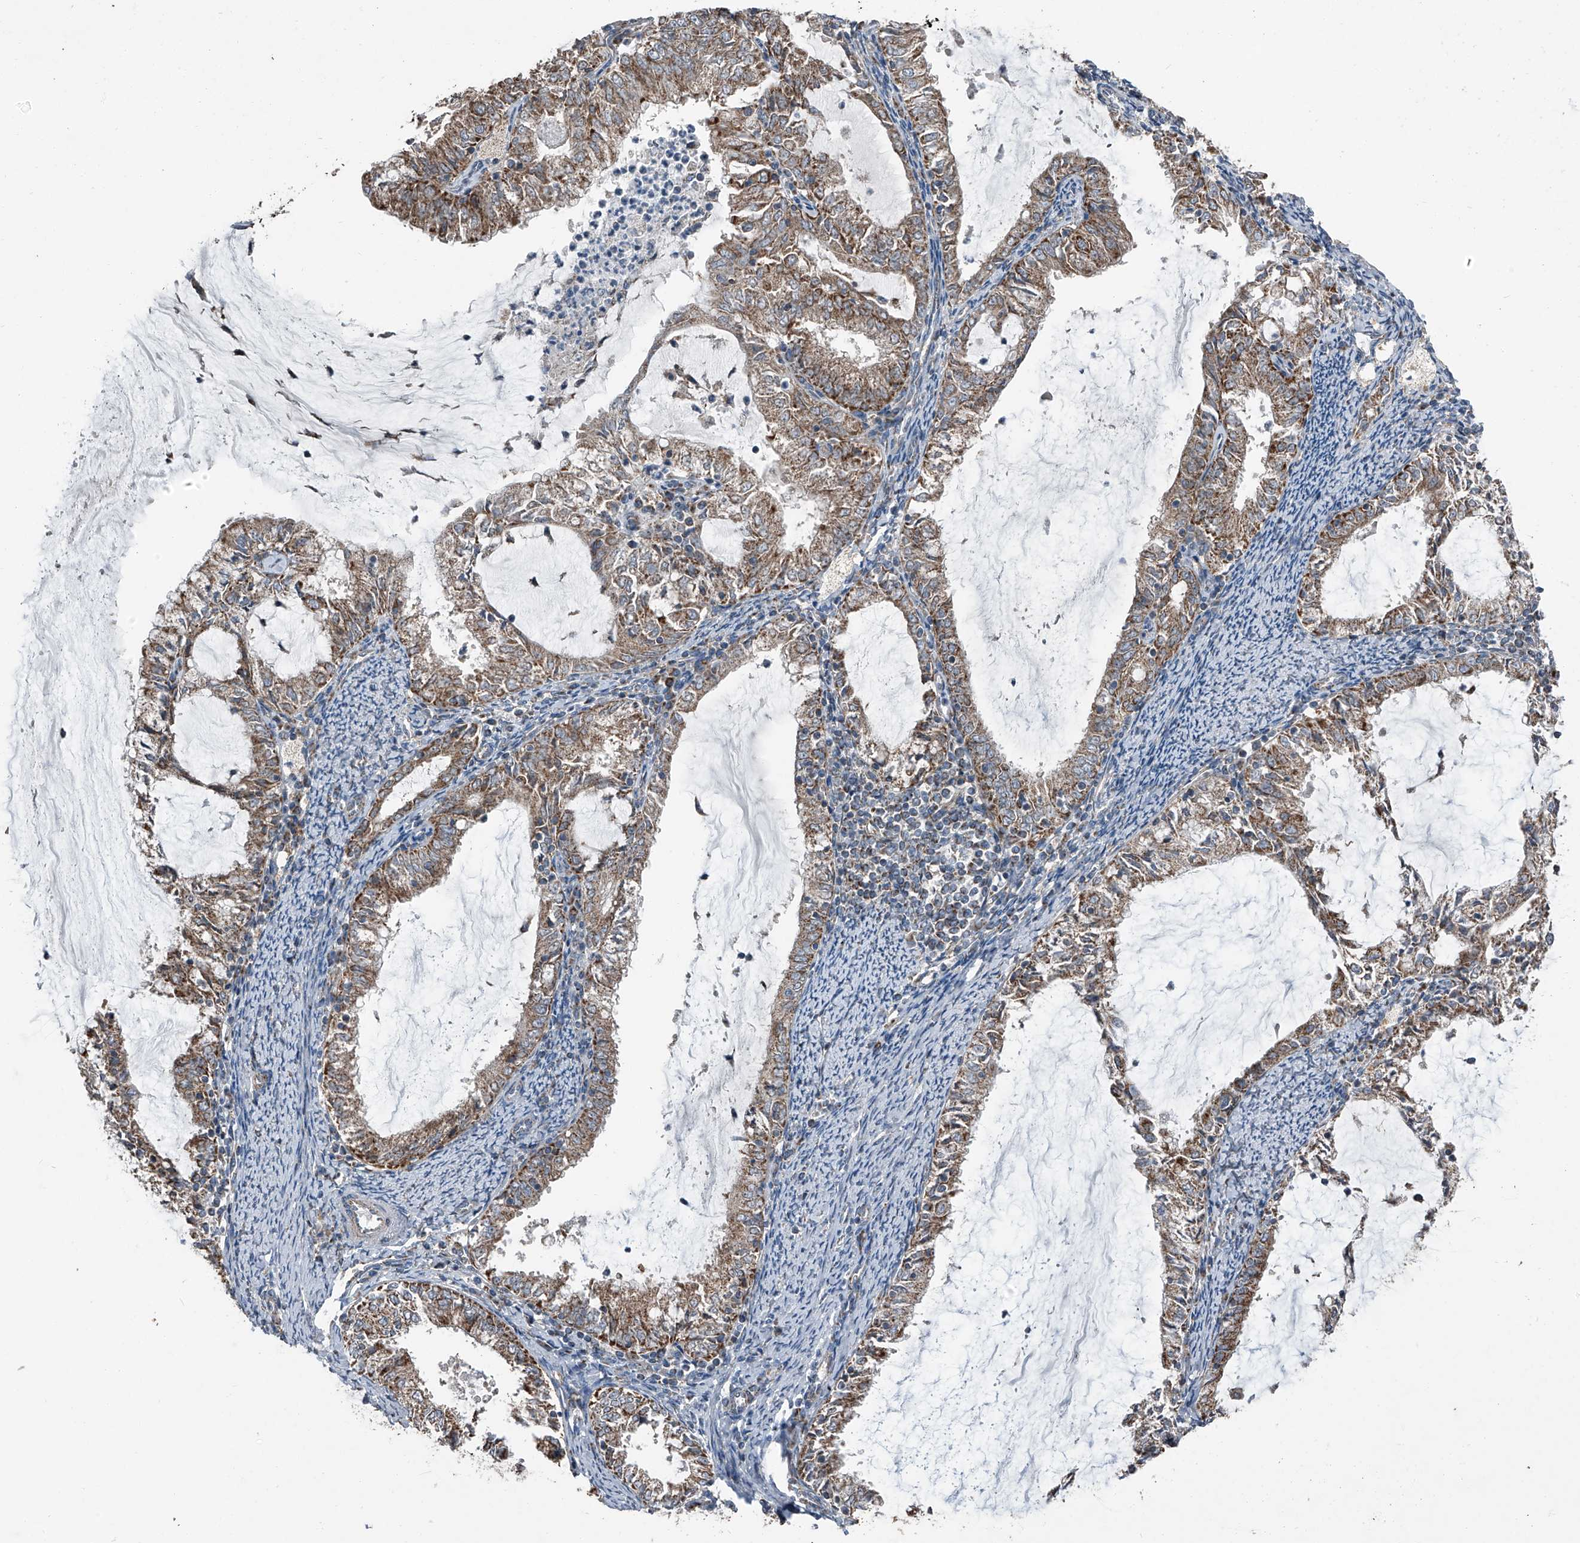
{"staining": {"intensity": "moderate", "quantity": ">75%", "location": "cytoplasmic/membranous"}, "tissue": "endometrial cancer", "cell_type": "Tumor cells", "image_type": "cancer", "snomed": [{"axis": "morphology", "description": "Adenocarcinoma, NOS"}, {"axis": "topography", "description": "Endometrium"}], "caption": "Endometrial cancer stained for a protein reveals moderate cytoplasmic/membranous positivity in tumor cells.", "gene": "CHRNA7", "patient": {"sex": "female", "age": 57}}